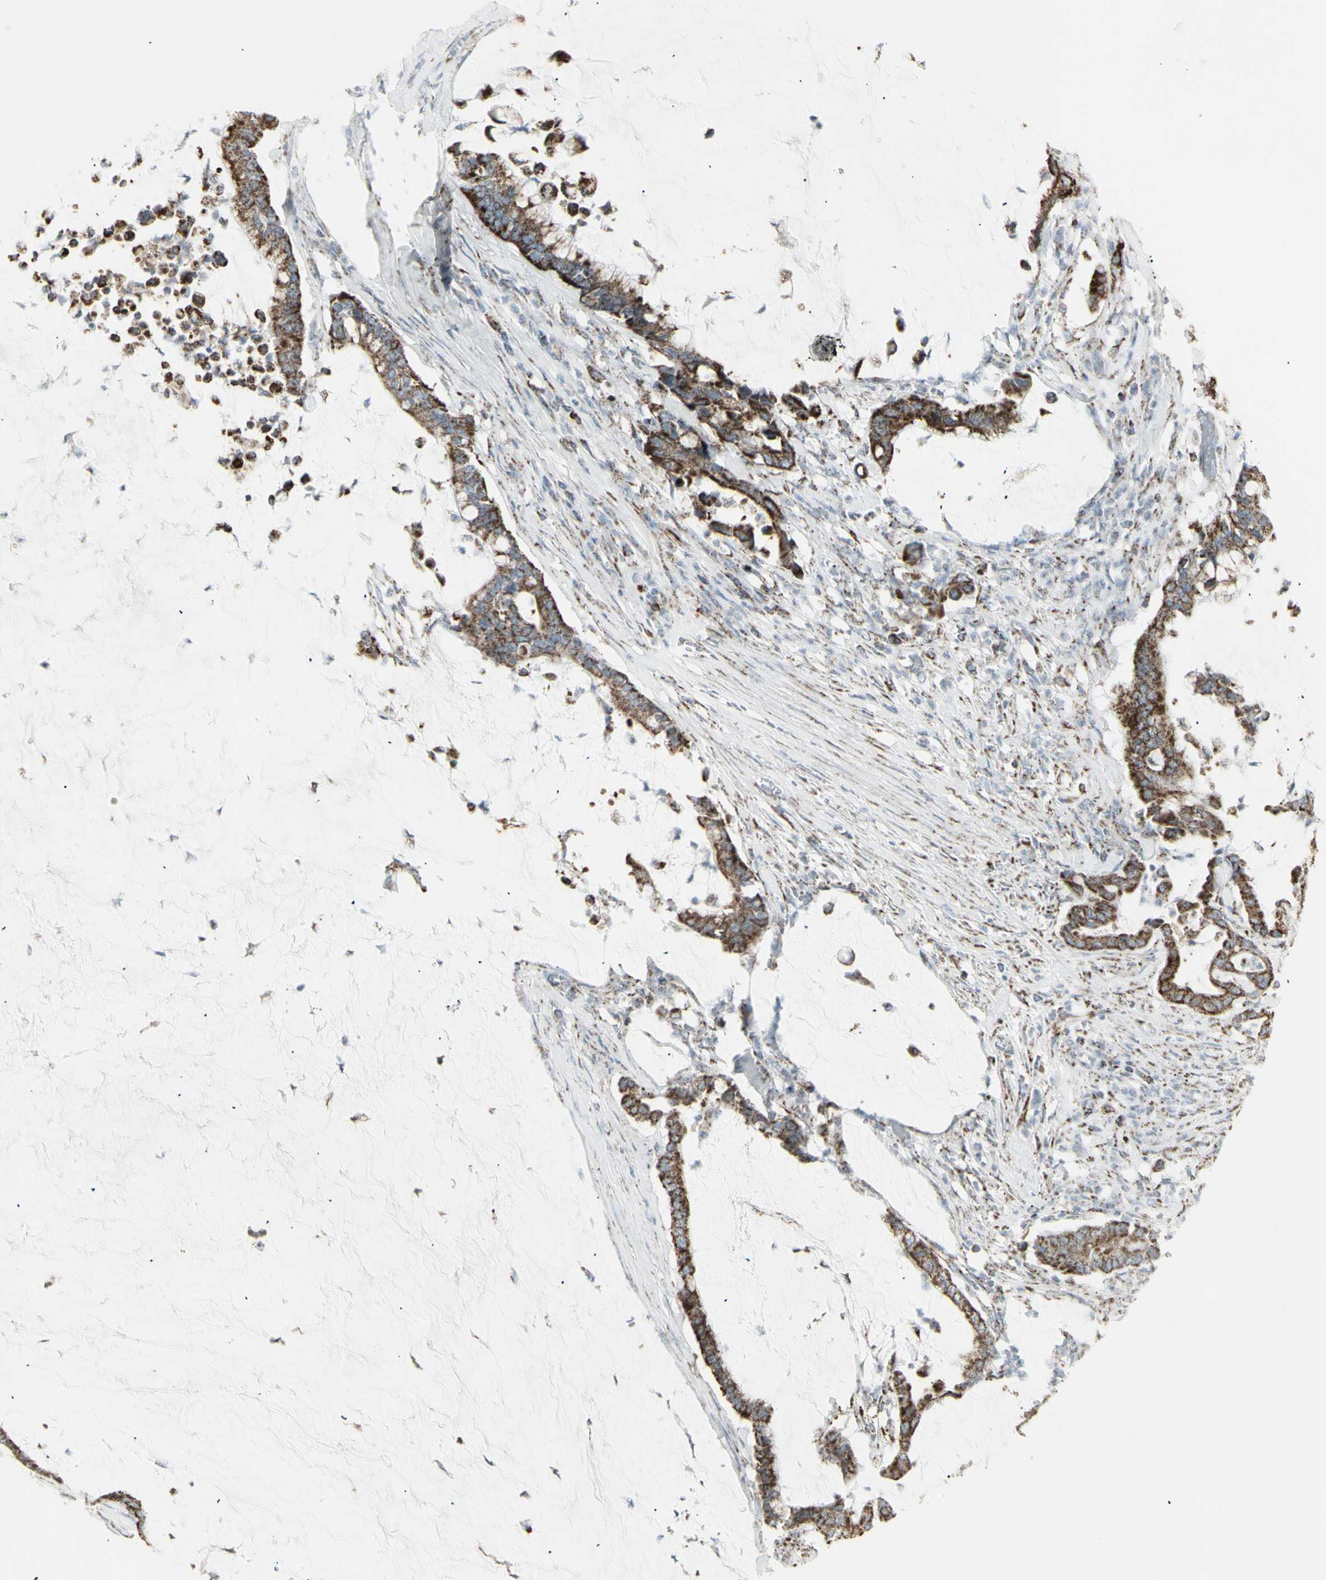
{"staining": {"intensity": "strong", "quantity": ">75%", "location": "cytoplasmic/membranous"}, "tissue": "pancreatic cancer", "cell_type": "Tumor cells", "image_type": "cancer", "snomed": [{"axis": "morphology", "description": "Adenocarcinoma, NOS"}, {"axis": "topography", "description": "Pancreas"}], "caption": "Immunohistochemical staining of pancreatic cancer (adenocarcinoma) shows high levels of strong cytoplasmic/membranous positivity in approximately >75% of tumor cells. The staining was performed using DAB (3,3'-diaminobenzidine), with brown indicating positive protein expression. Nuclei are stained blue with hematoxylin.", "gene": "PLGRKT", "patient": {"sex": "male", "age": 41}}